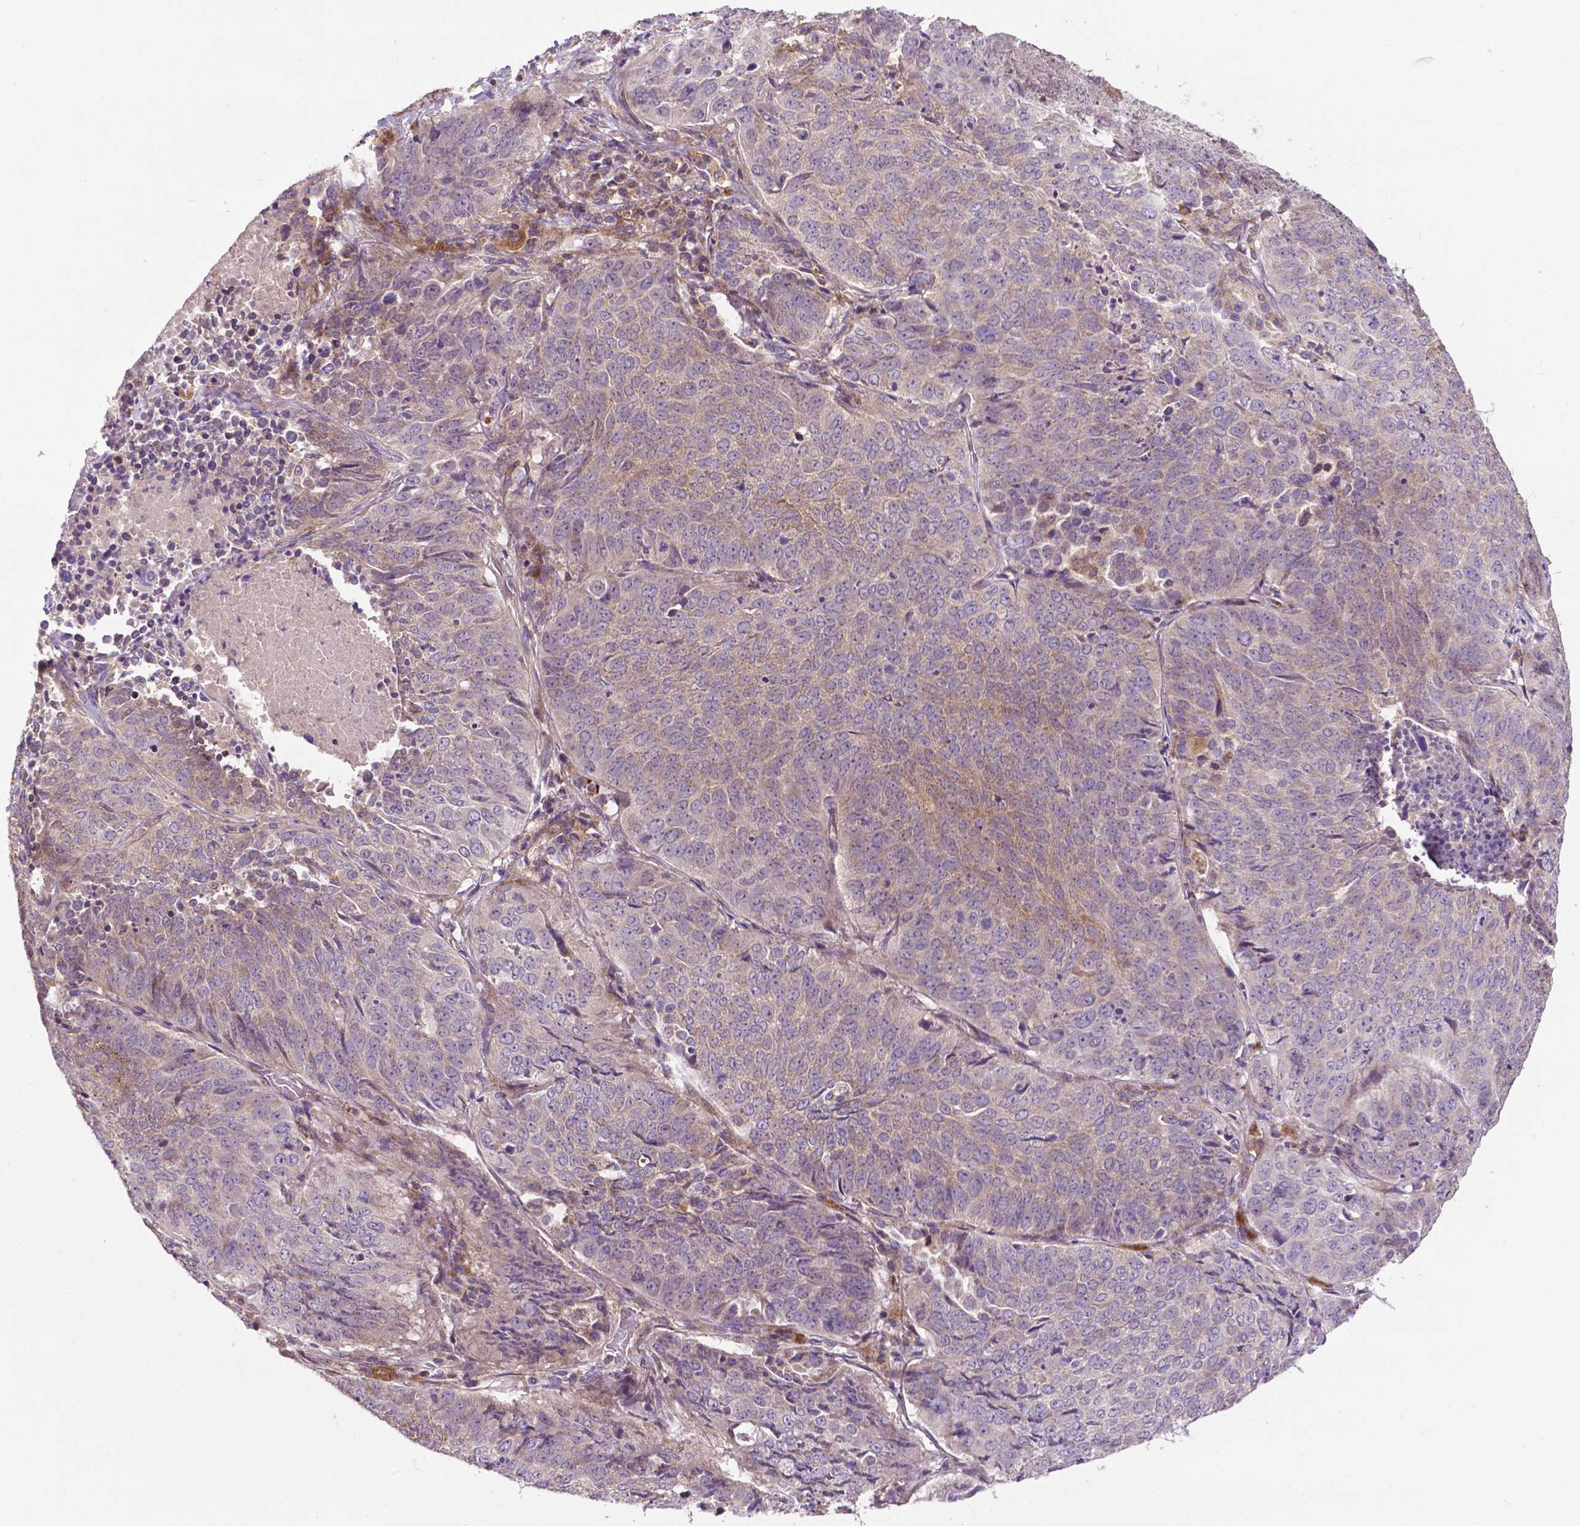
{"staining": {"intensity": "negative", "quantity": "none", "location": "none"}, "tissue": "lung cancer", "cell_type": "Tumor cells", "image_type": "cancer", "snomed": [{"axis": "morphology", "description": "Normal tissue, NOS"}, {"axis": "morphology", "description": "Squamous cell carcinoma, NOS"}, {"axis": "topography", "description": "Bronchus"}, {"axis": "topography", "description": "Lung"}], "caption": "A histopathology image of lung cancer stained for a protein shows no brown staining in tumor cells.", "gene": "SPNS2", "patient": {"sex": "male", "age": 64}}